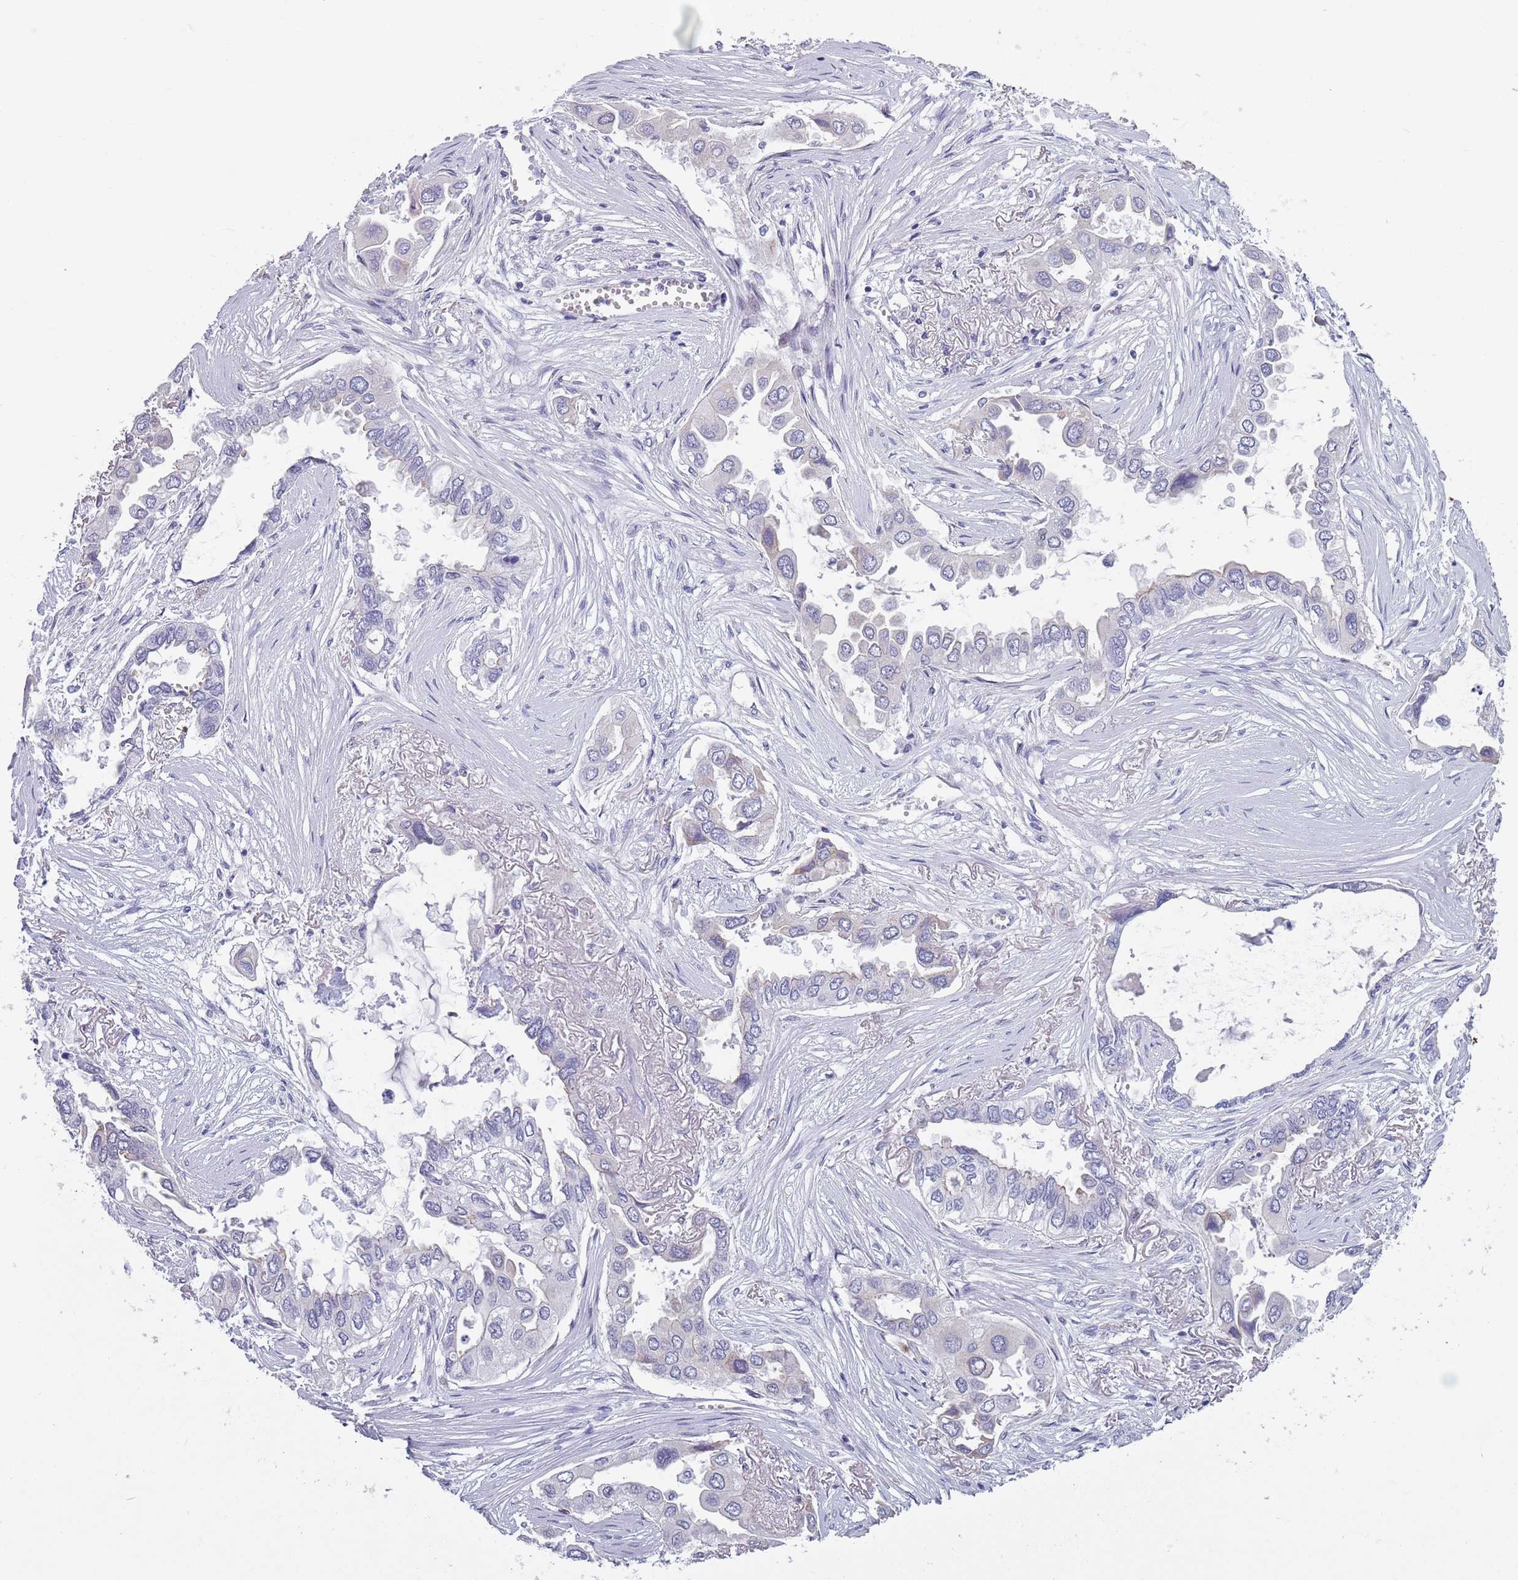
{"staining": {"intensity": "negative", "quantity": "none", "location": "none"}, "tissue": "lung cancer", "cell_type": "Tumor cells", "image_type": "cancer", "snomed": [{"axis": "morphology", "description": "Adenocarcinoma, NOS"}, {"axis": "topography", "description": "Lung"}], "caption": "Tumor cells are negative for protein expression in human adenocarcinoma (lung).", "gene": "ZKSCAN2", "patient": {"sex": "female", "age": 76}}